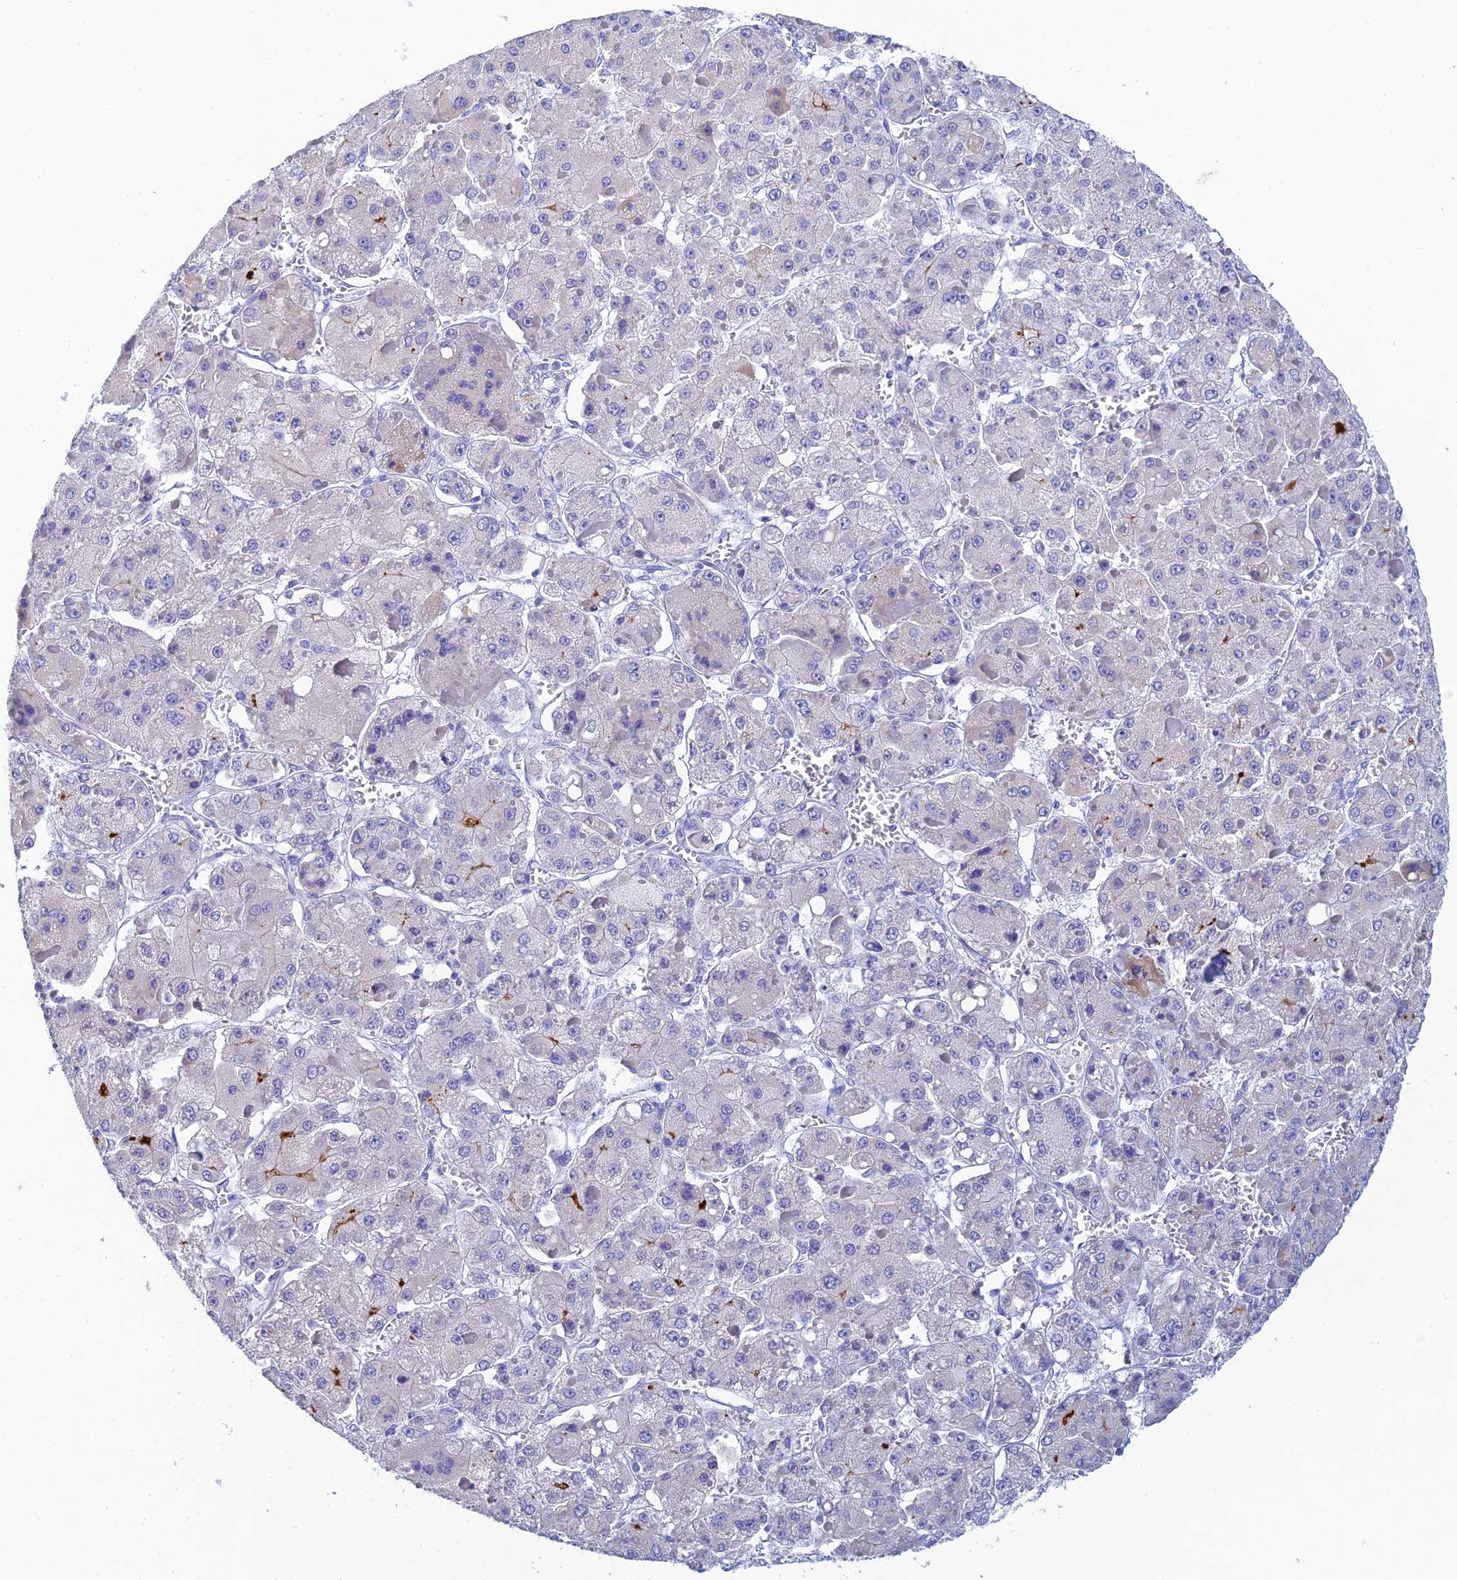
{"staining": {"intensity": "negative", "quantity": "none", "location": "none"}, "tissue": "liver cancer", "cell_type": "Tumor cells", "image_type": "cancer", "snomed": [{"axis": "morphology", "description": "Carcinoma, Hepatocellular, NOS"}, {"axis": "topography", "description": "Liver"}], "caption": "Protein analysis of liver cancer (hepatocellular carcinoma) displays no significant positivity in tumor cells.", "gene": "CEP152", "patient": {"sex": "female", "age": 73}}